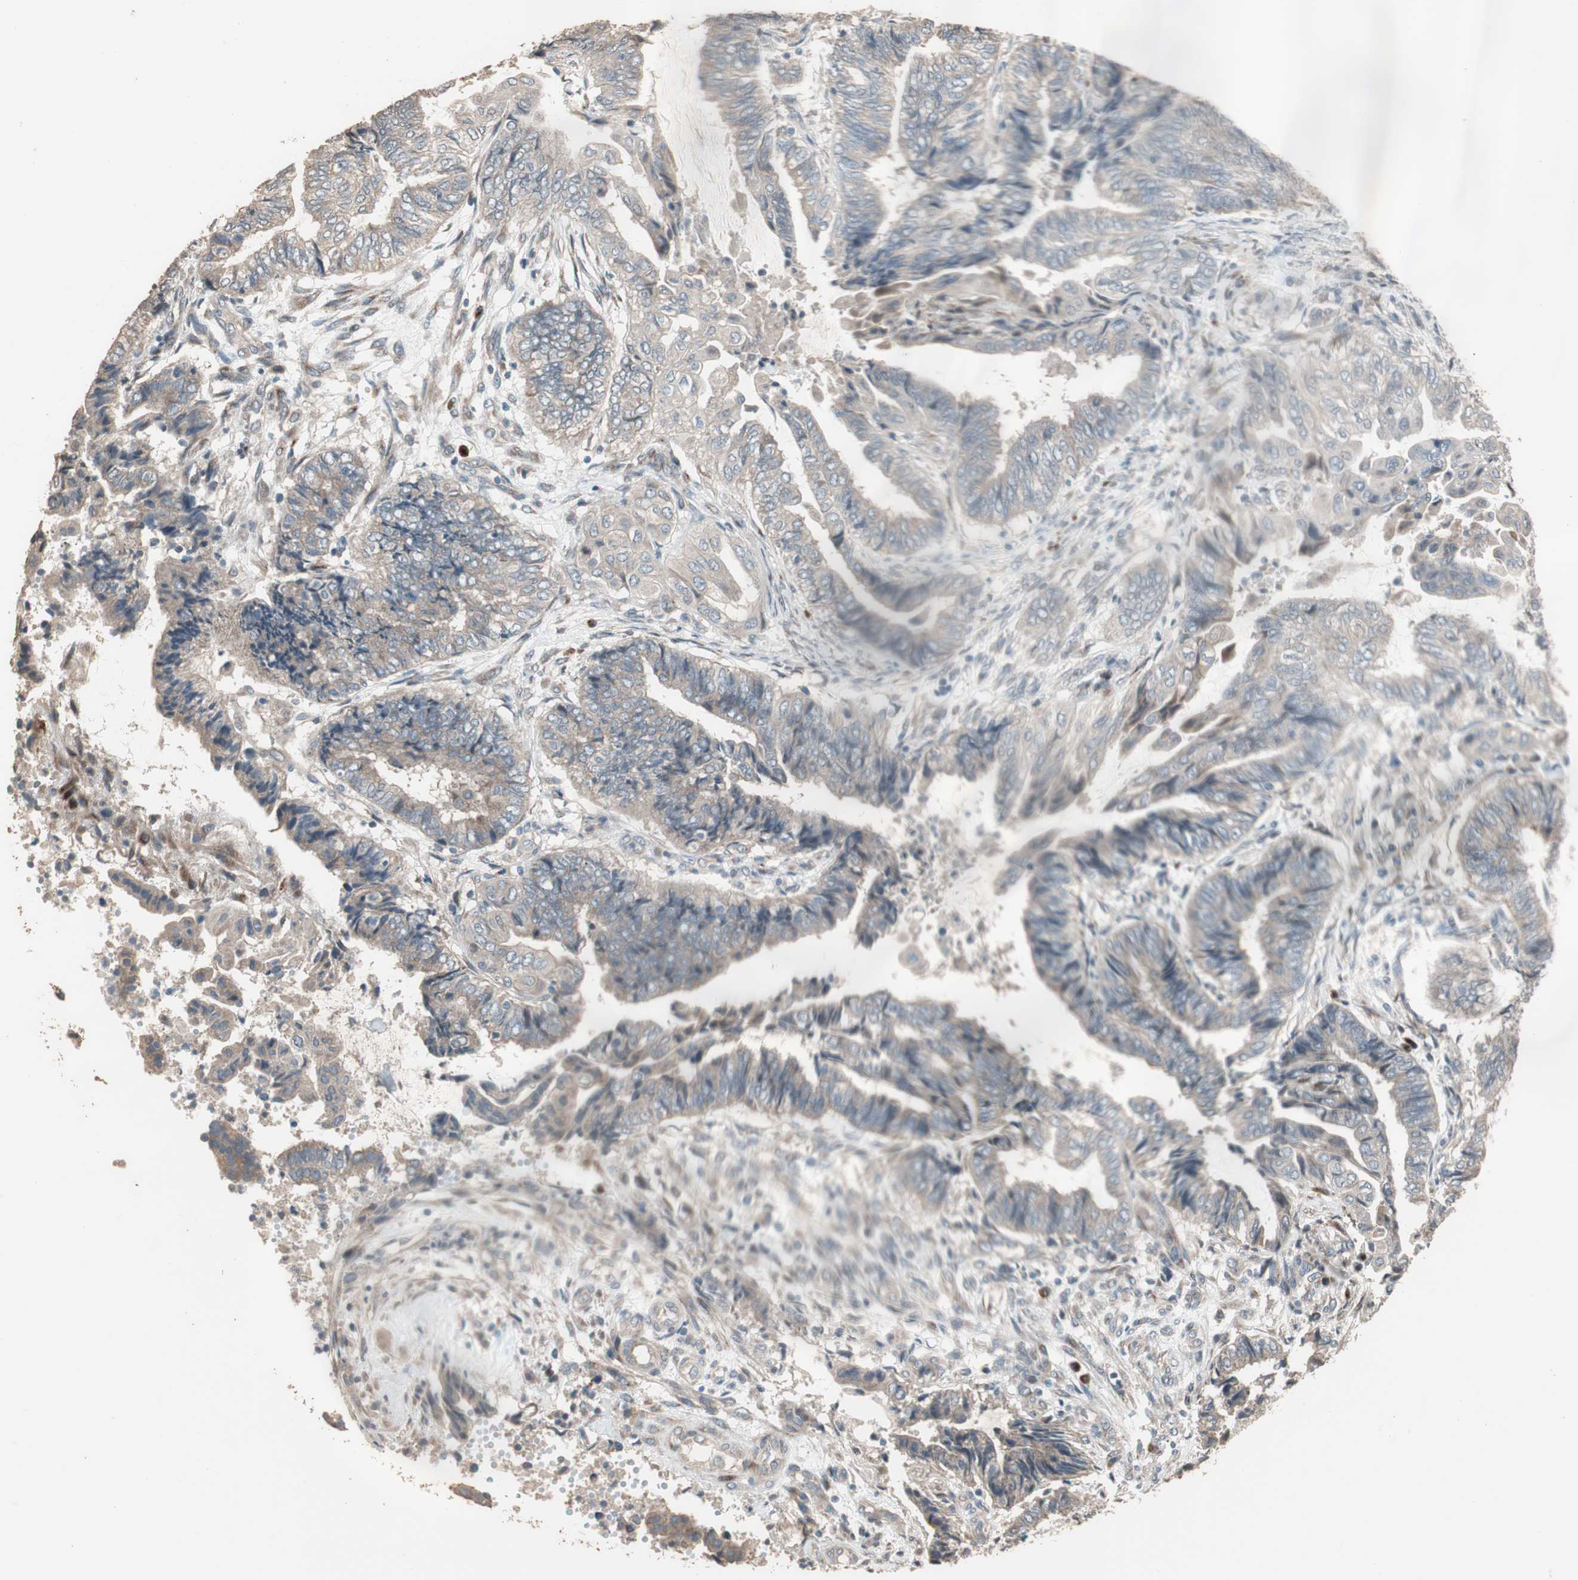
{"staining": {"intensity": "weak", "quantity": ">75%", "location": "cytoplasmic/membranous"}, "tissue": "endometrial cancer", "cell_type": "Tumor cells", "image_type": "cancer", "snomed": [{"axis": "morphology", "description": "Adenocarcinoma, NOS"}, {"axis": "topography", "description": "Uterus"}, {"axis": "topography", "description": "Endometrium"}], "caption": "Tumor cells demonstrate low levels of weak cytoplasmic/membranous staining in approximately >75% of cells in human endometrial cancer.", "gene": "RARRES1", "patient": {"sex": "female", "age": 70}}